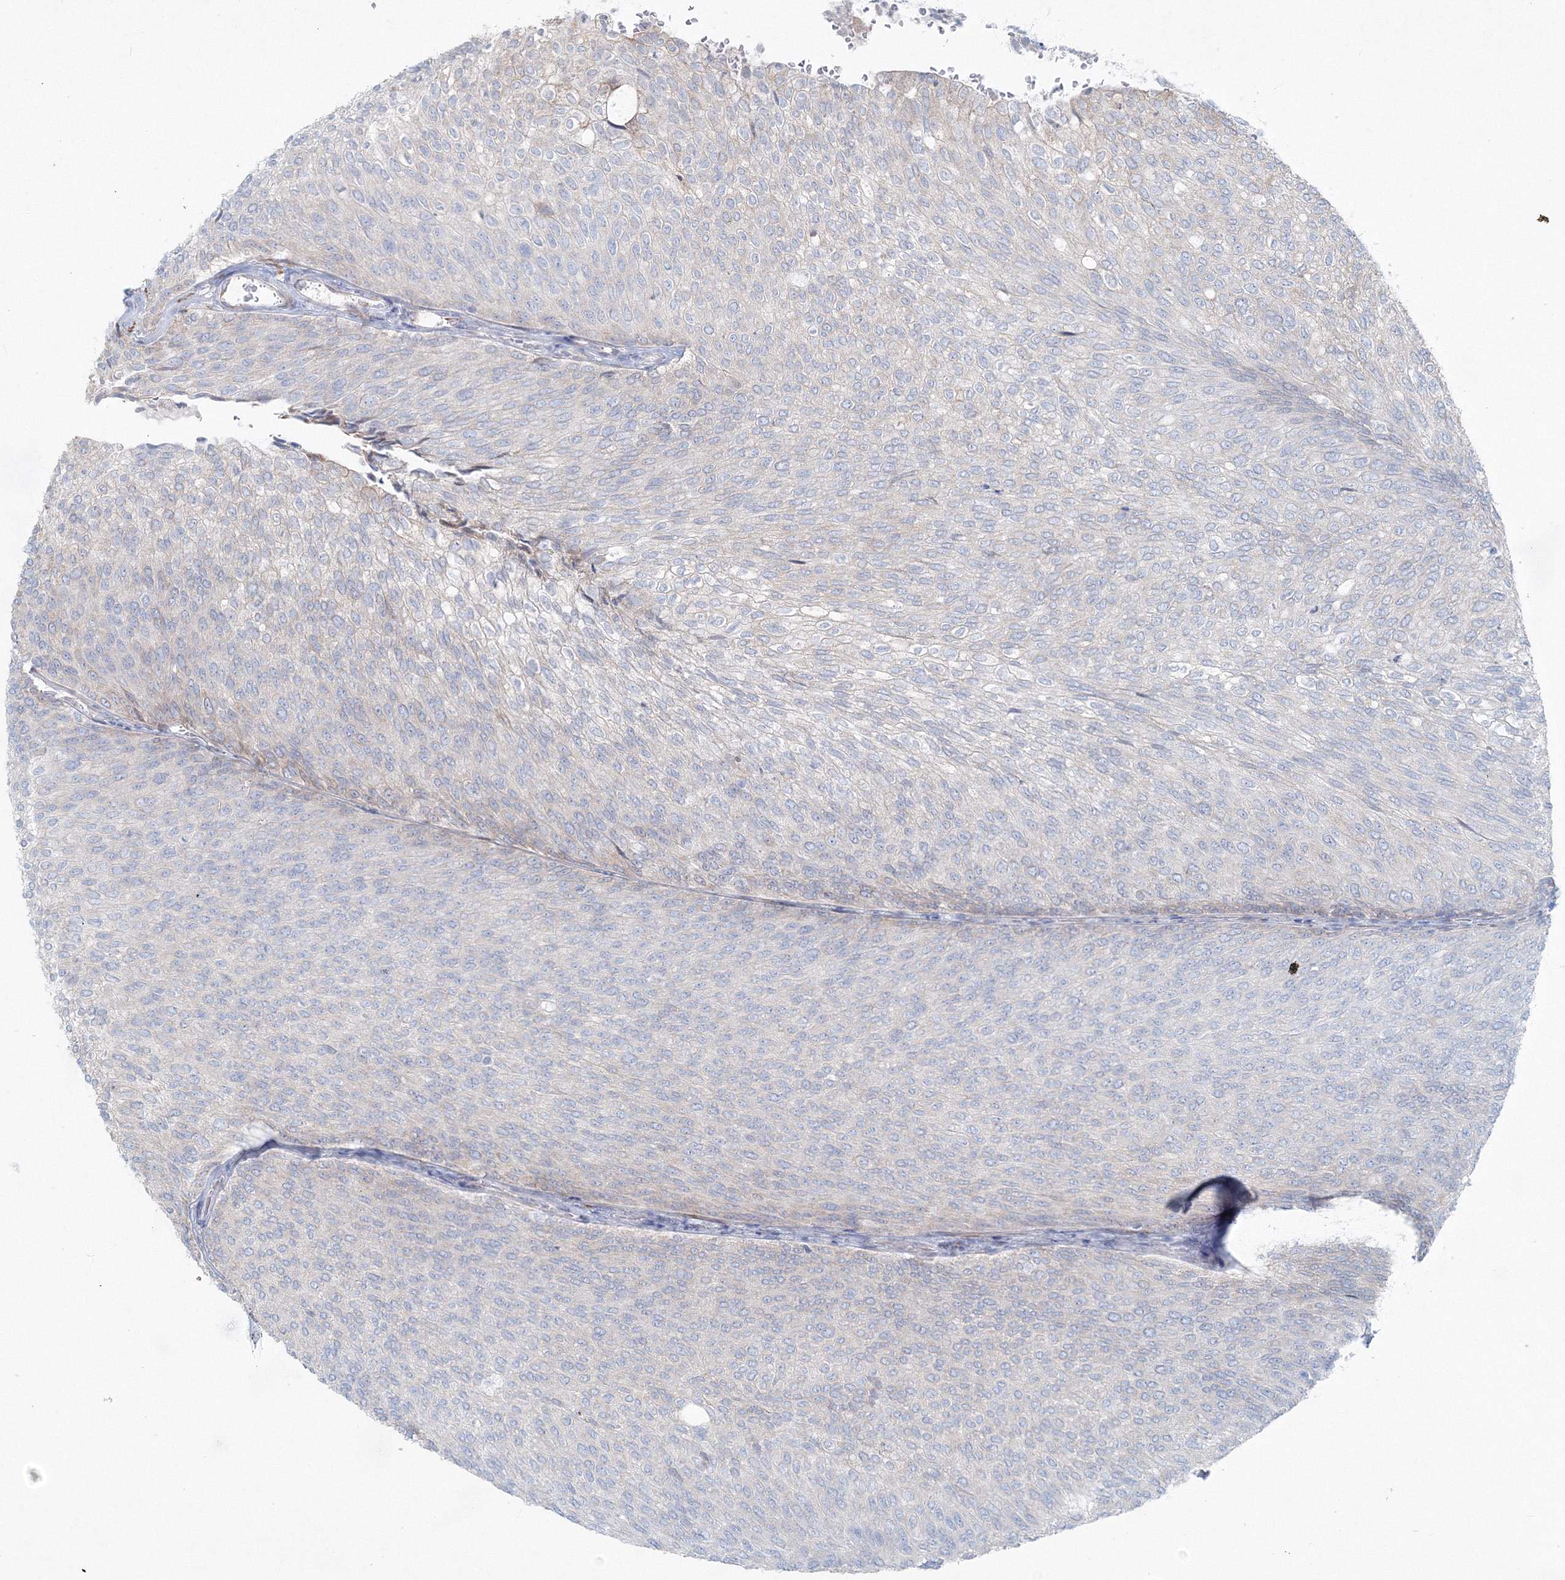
{"staining": {"intensity": "negative", "quantity": "none", "location": "none"}, "tissue": "urothelial cancer", "cell_type": "Tumor cells", "image_type": "cancer", "snomed": [{"axis": "morphology", "description": "Urothelial carcinoma, Low grade"}, {"axis": "topography", "description": "Urinary bladder"}], "caption": "This is a image of immunohistochemistry (IHC) staining of low-grade urothelial carcinoma, which shows no staining in tumor cells.", "gene": "RCN1", "patient": {"sex": "female", "age": 79}}